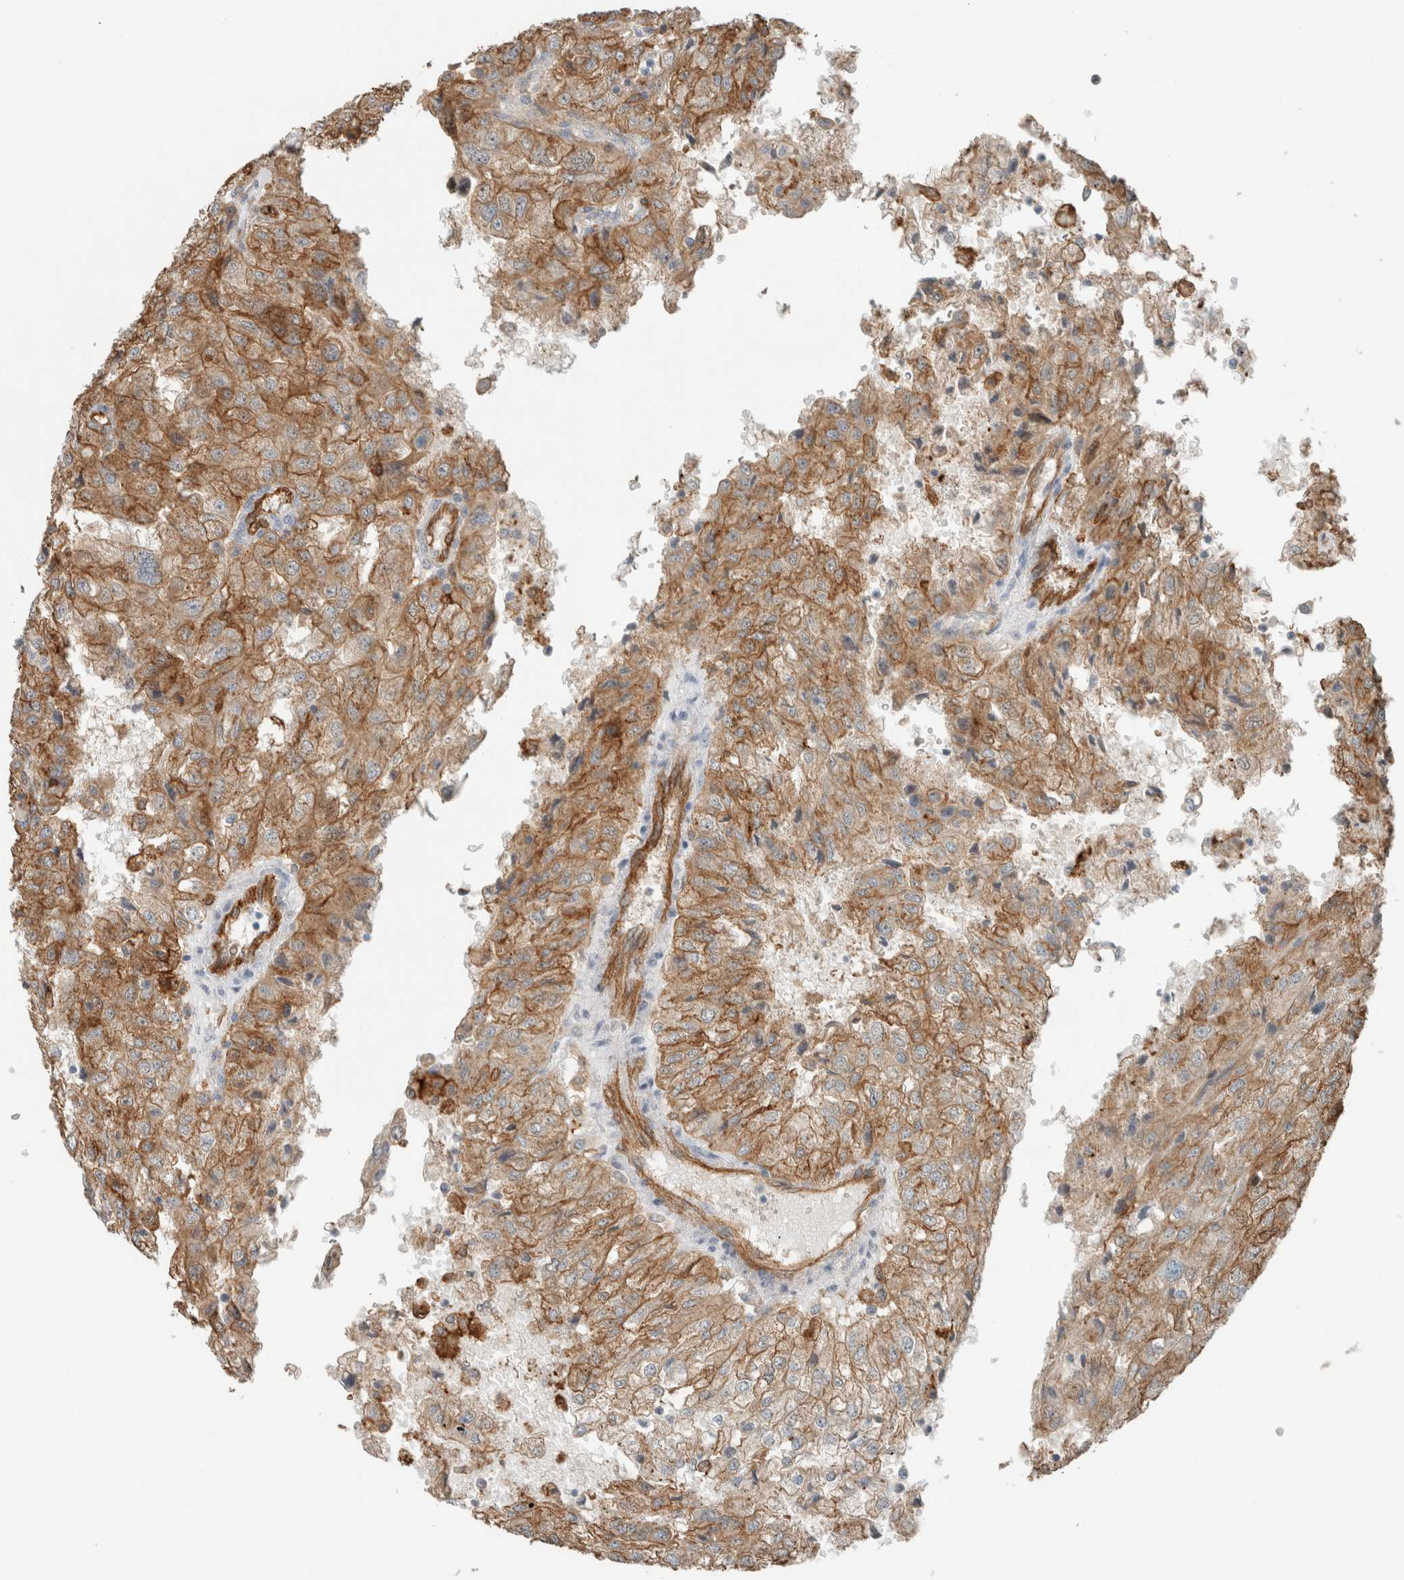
{"staining": {"intensity": "moderate", "quantity": ">75%", "location": "cytoplasmic/membranous"}, "tissue": "renal cancer", "cell_type": "Tumor cells", "image_type": "cancer", "snomed": [{"axis": "morphology", "description": "Adenocarcinoma, NOS"}, {"axis": "topography", "description": "Kidney"}], "caption": "There is medium levels of moderate cytoplasmic/membranous expression in tumor cells of adenocarcinoma (renal), as demonstrated by immunohistochemical staining (brown color).", "gene": "SCIN", "patient": {"sex": "female", "age": 54}}